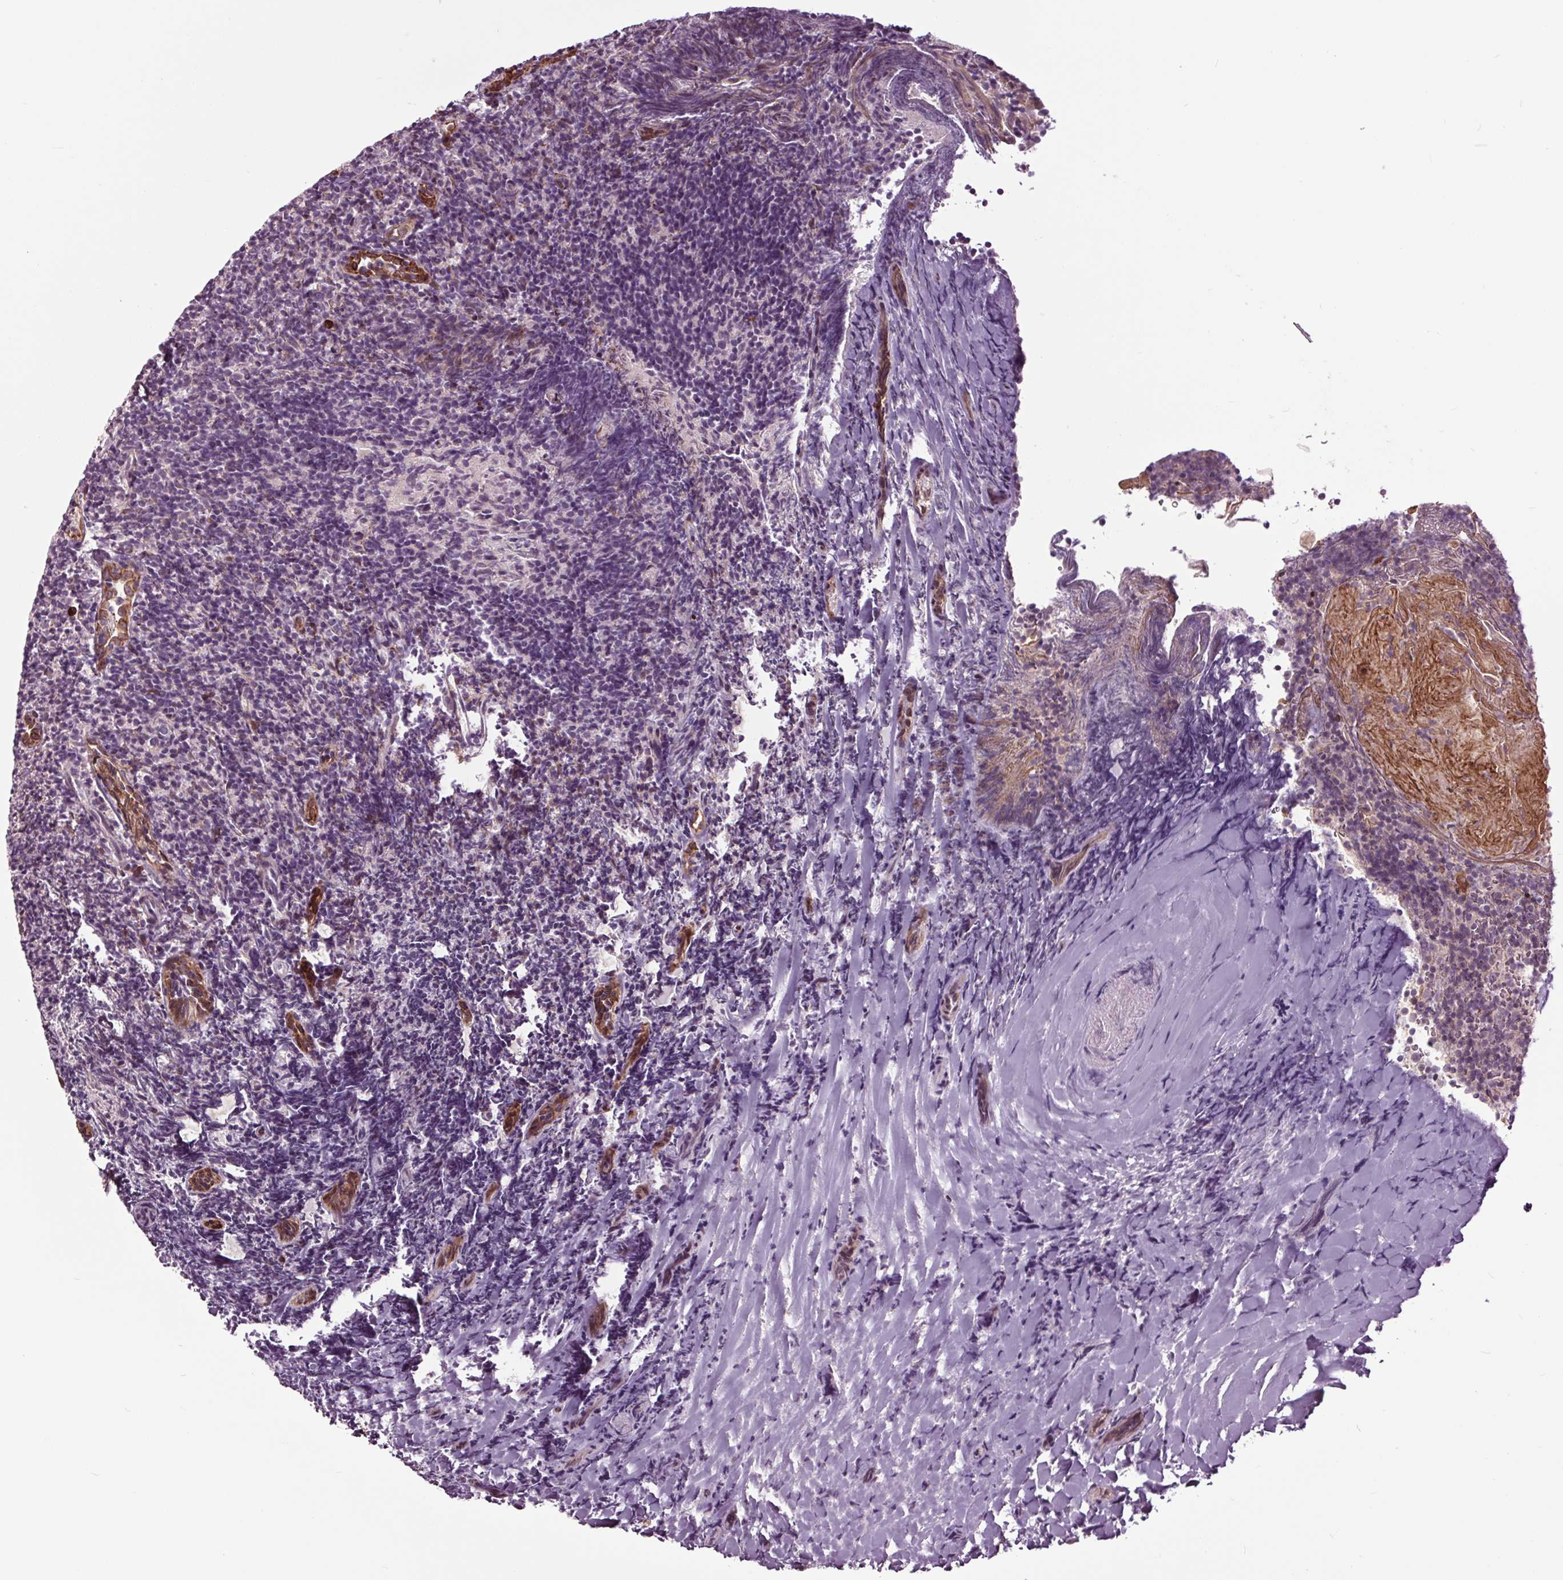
{"staining": {"intensity": "negative", "quantity": "none", "location": "none"}, "tissue": "tonsil", "cell_type": "Germinal center cells", "image_type": "normal", "snomed": [{"axis": "morphology", "description": "Normal tissue, NOS"}, {"axis": "topography", "description": "Tonsil"}], "caption": "The photomicrograph exhibits no significant expression in germinal center cells of tonsil. The staining is performed using DAB brown chromogen with nuclei counter-stained in using hematoxylin.", "gene": "HAUS5", "patient": {"sex": "female", "age": 10}}